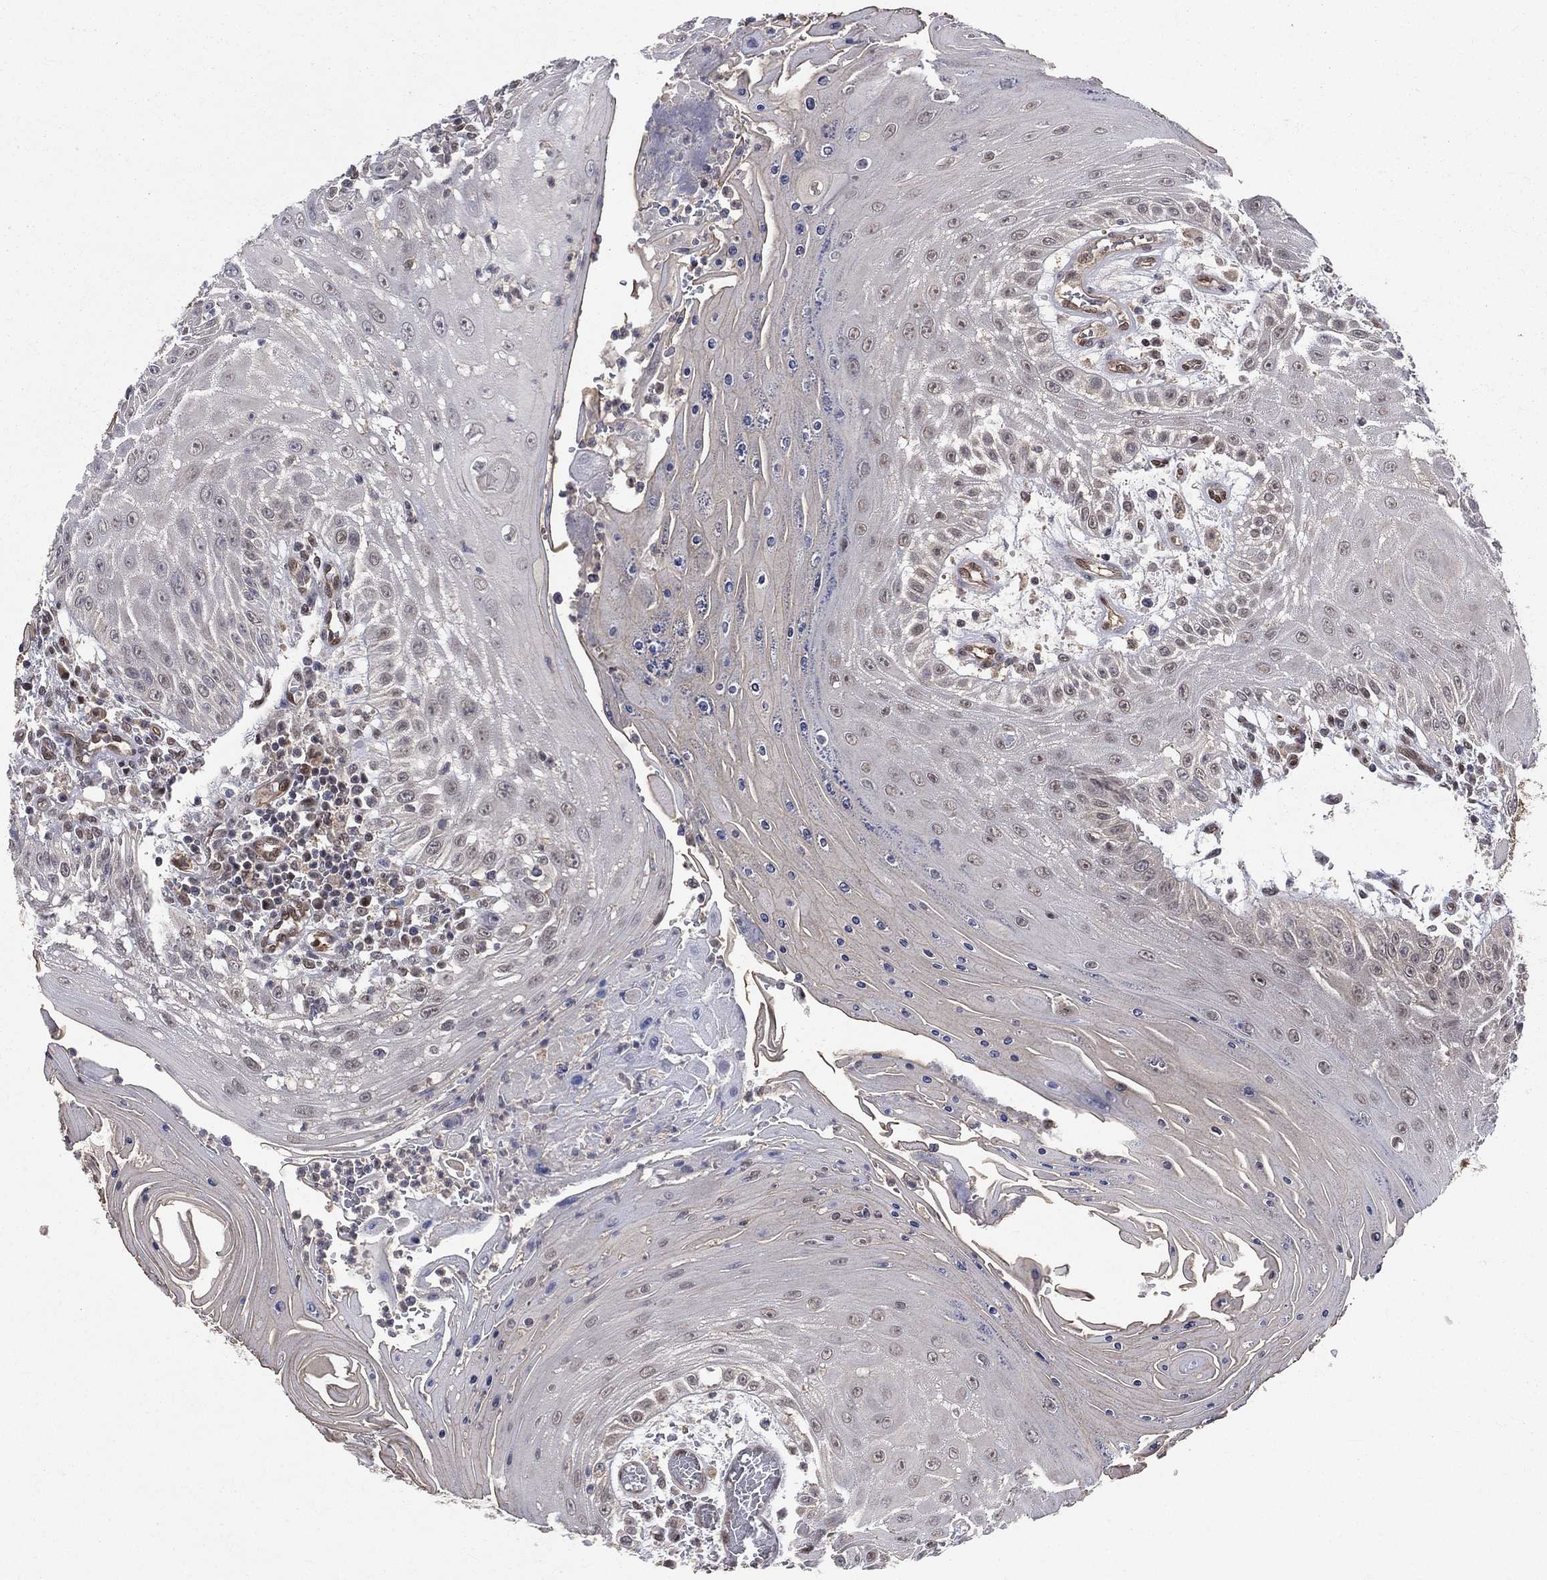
{"staining": {"intensity": "negative", "quantity": "none", "location": "none"}, "tissue": "head and neck cancer", "cell_type": "Tumor cells", "image_type": "cancer", "snomed": [{"axis": "morphology", "description": "Squamous cell carcinoma, NOS"}, {"axis": "topography", "description": "Oral tissue"}, {"axis": "topography", "description": "Head-Neck"}], "caption": "A photomicrograph of human squamous cell carcinoma (head and neck) is negative for staining in tumor cells.", "gene": "GMPR2", "patient": {"sex": "male", "age": 58}}